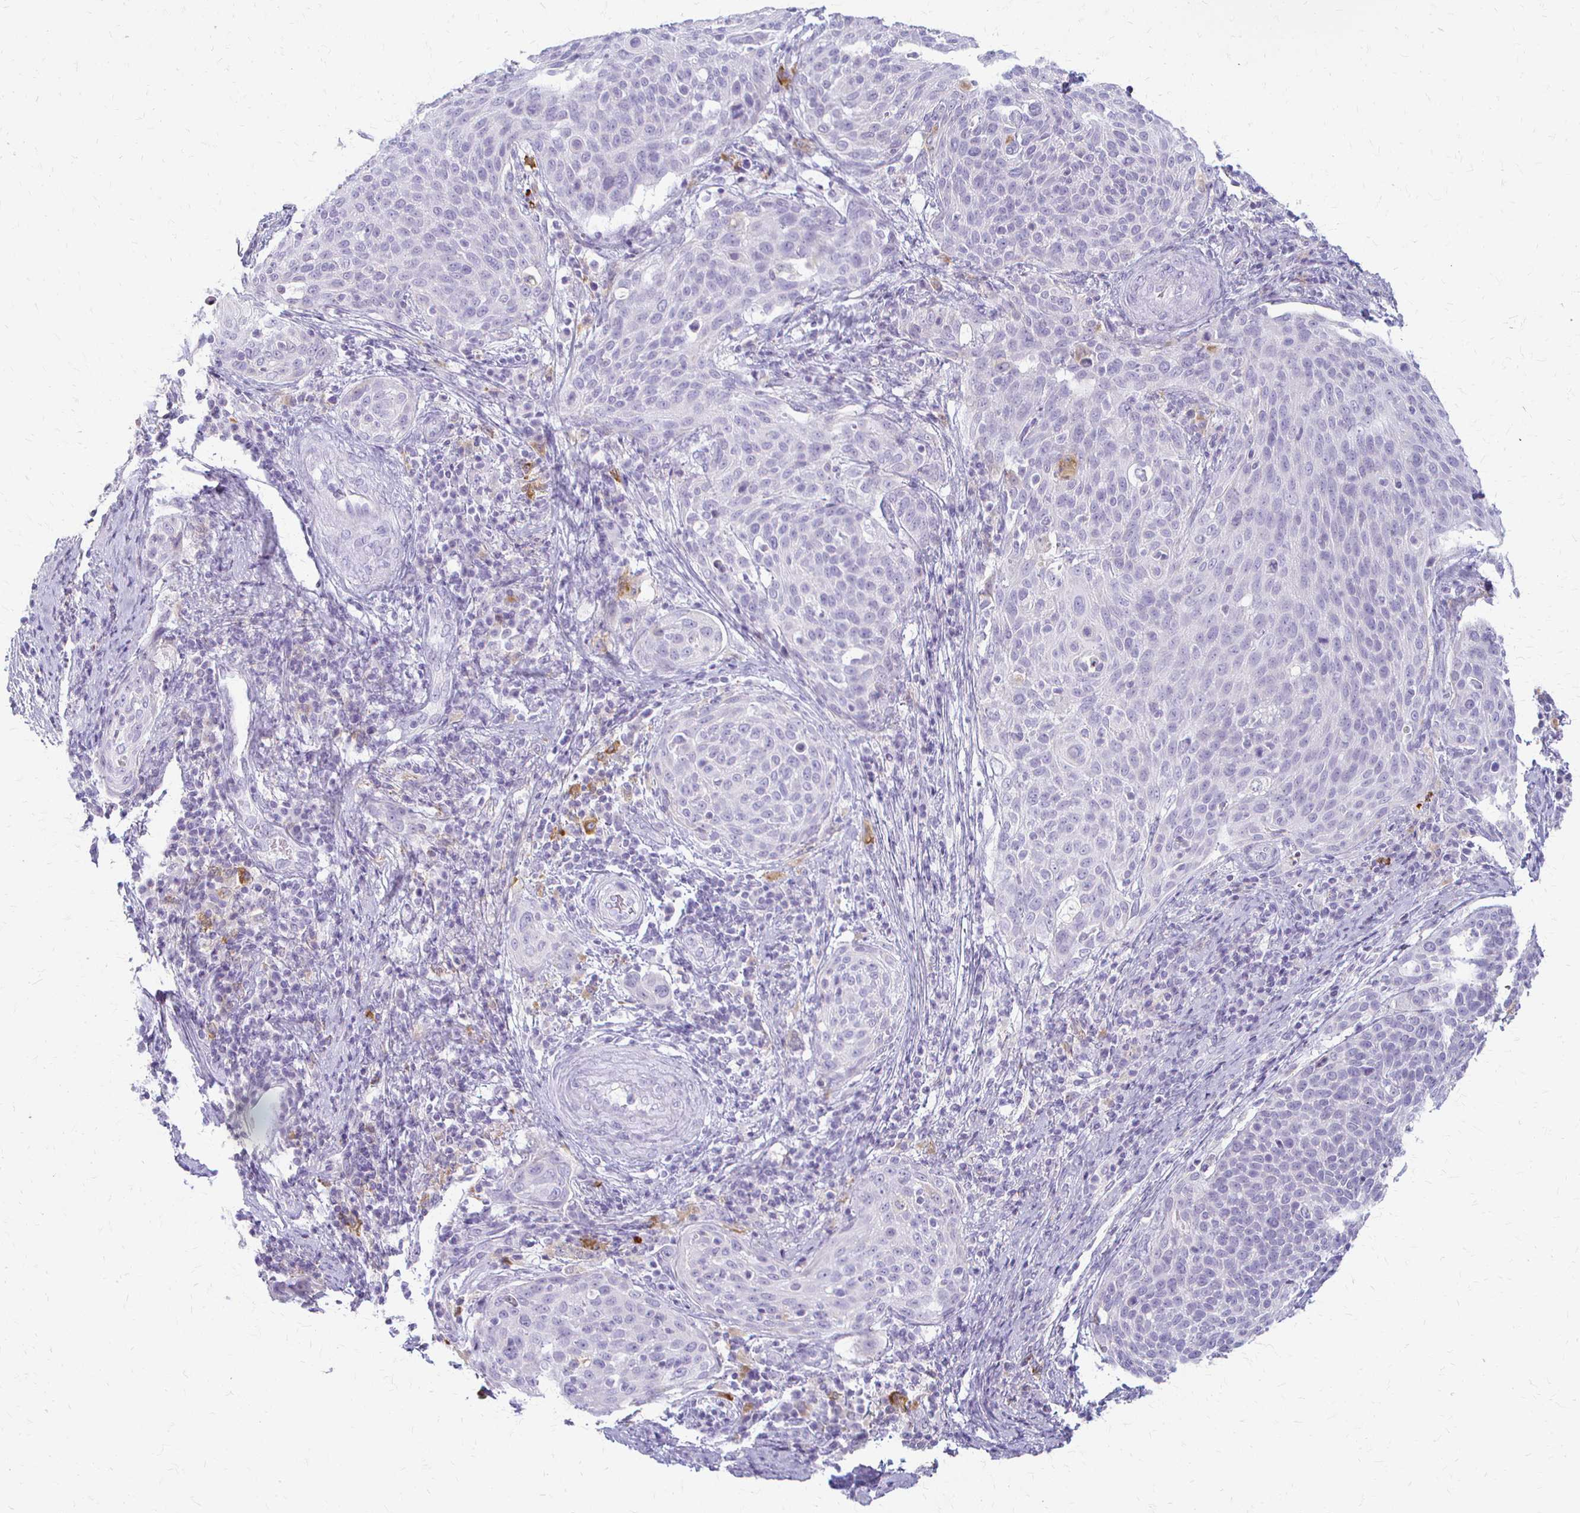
{"staining": {"intensity": "negative", "quantity": "none", "location": "none"}, "tissue": "cervical cancer", "cell_type": "Tumor cells", "image_type": "cancer", "snomed": [{"axis": "morphology", "description": "Squamous cell carcinoma, NOS"}, {"axis": "topography", "description": "Cervix"}], "caption": "Tumor cells are negative for brown protein staining in squamous cell carcinoma (cervical). (Immunohistochemistry (ihc), brightfield microscopy, high magnification).", "gene": "ACP5", "patient": {"sex": "female", "age": 31}}